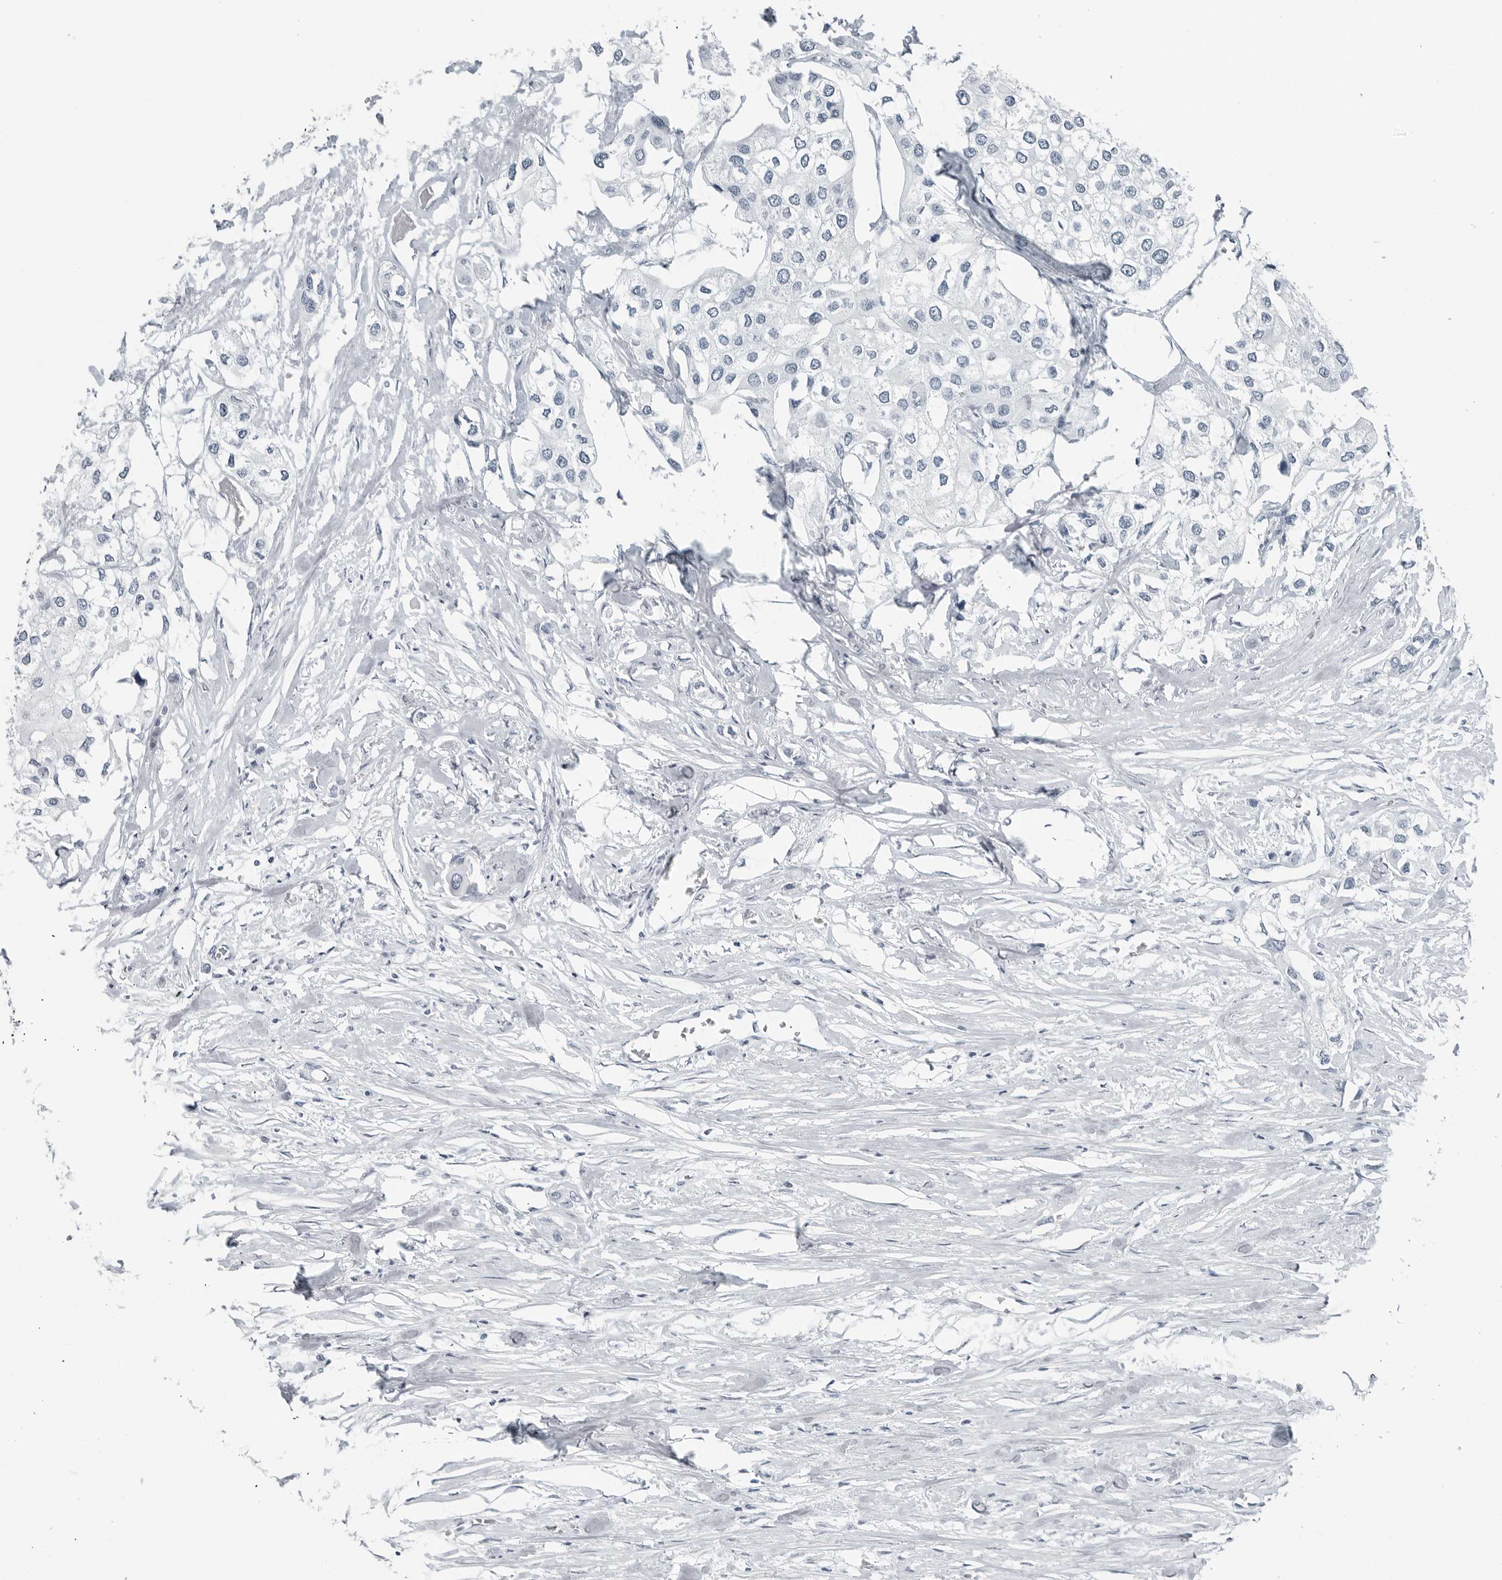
{"staining": {"intensity": "negative", "quantity": "none", "location": "none"}, "tissue": "urothelial cancer", "cell_type": "Tumor cells", "image_type": "cancer", "snomed": [{"axis": "morphology", "description": "Urothelial carcinoma, High grade"}, {"axis": "topography", "description": "Urinary bladder"}], "caption": "Immunohistochemical staining of urothelial carcinoma (high-grade) shows no significant expression in tumor cells.", "gene": "FABP6", "patient": {"sex": "male", "age": 64}}